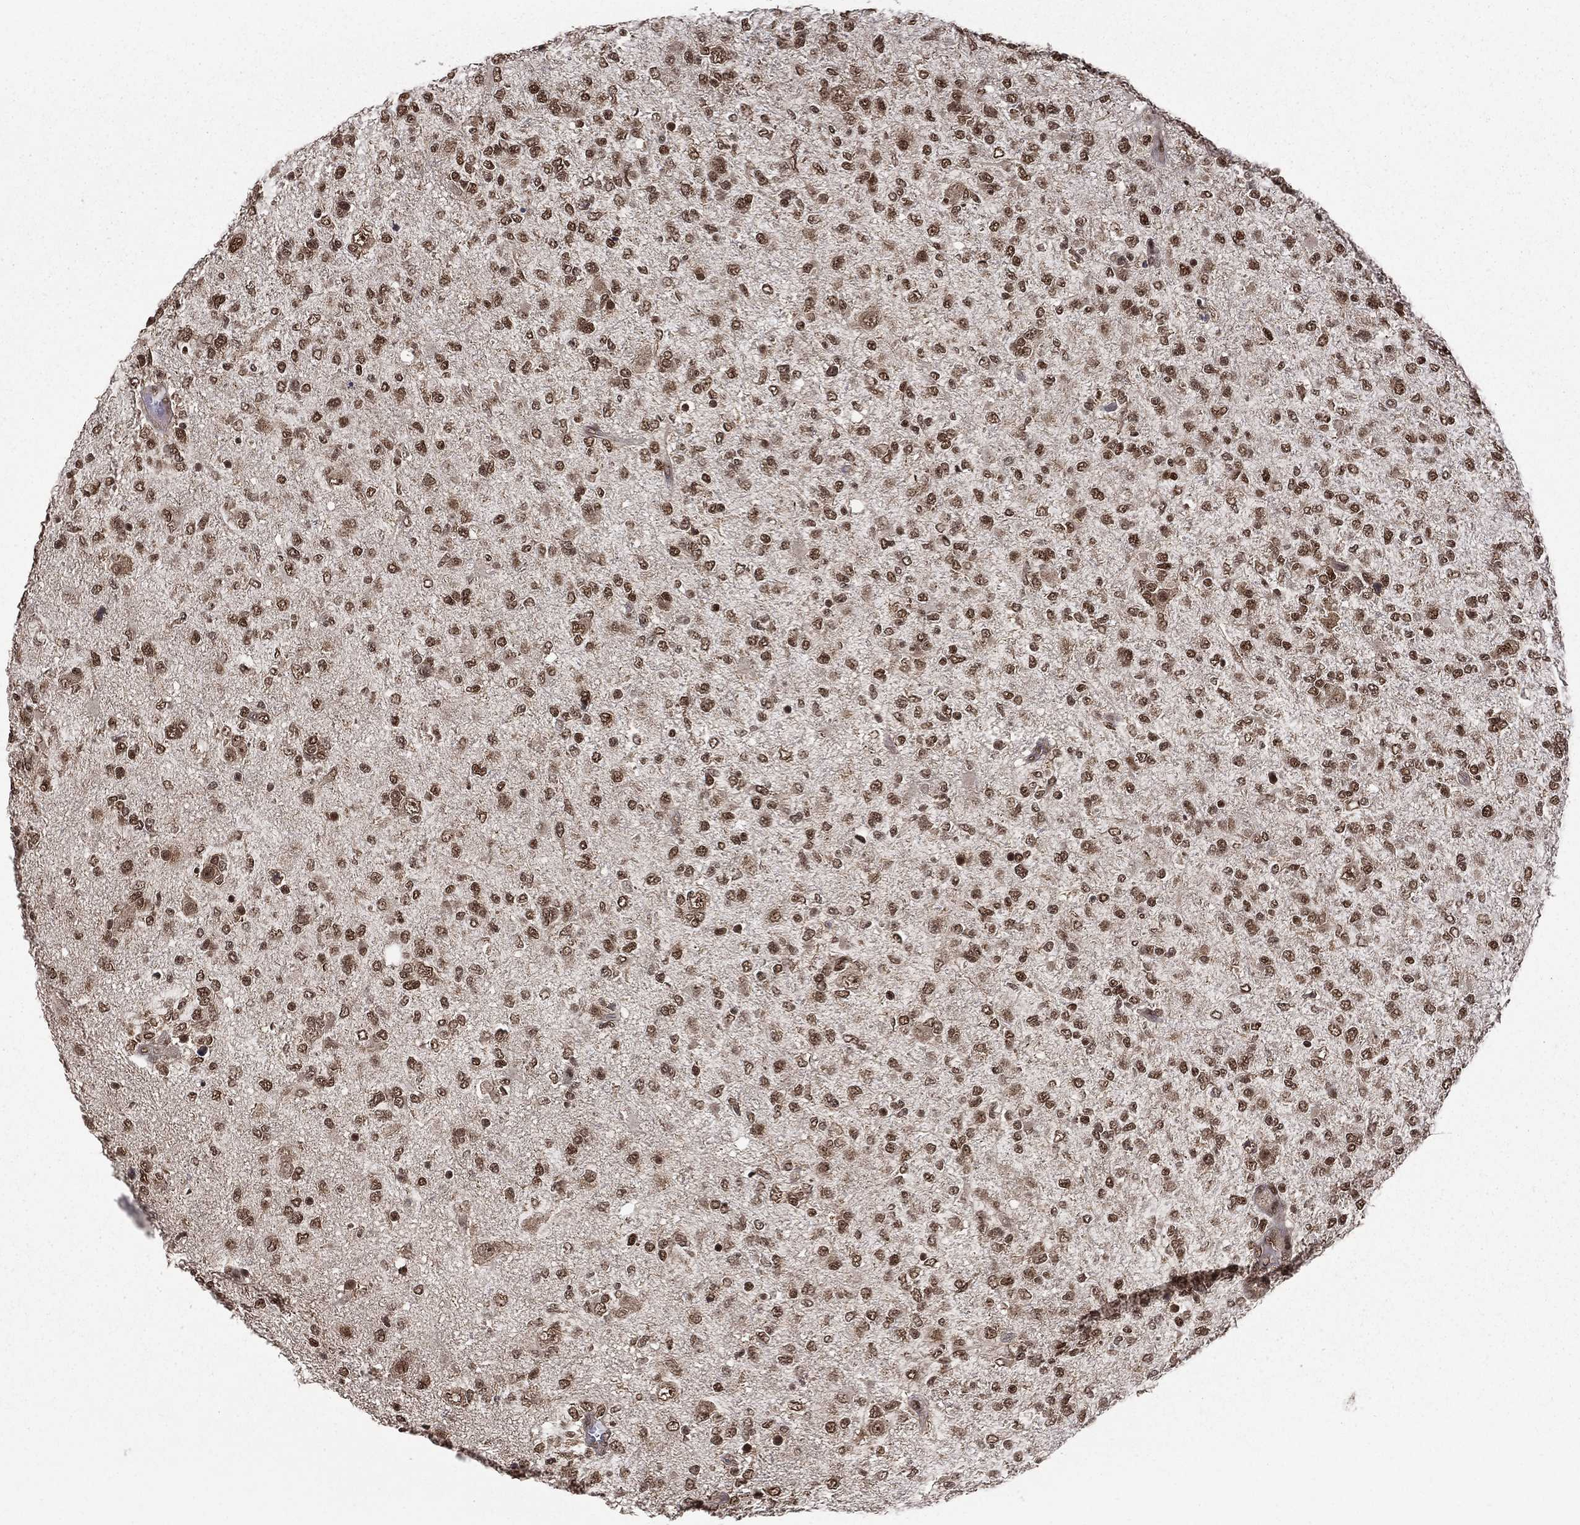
{"staining": {"intensity": "moderate", "quantity": ">75%", "location": "nuclear"}, "tissue": "glioma", "cell_type": "Tumor cells", "image_type": "cancer", "snomed": [{"axis": "morphology", "description": "Glioma, malignant, High grade"}, {"axis": "topography", "description": "Cerebral cortex"}], "caption": "A photomicrograph of malignant glioma (high-grade) stained for a protein demonstrates moderate nuclear brown staining in tumor cells. Nuclei are stained in blue.", "gene": "JMJD6", "patient": {"sex": "male", "age": 70}}